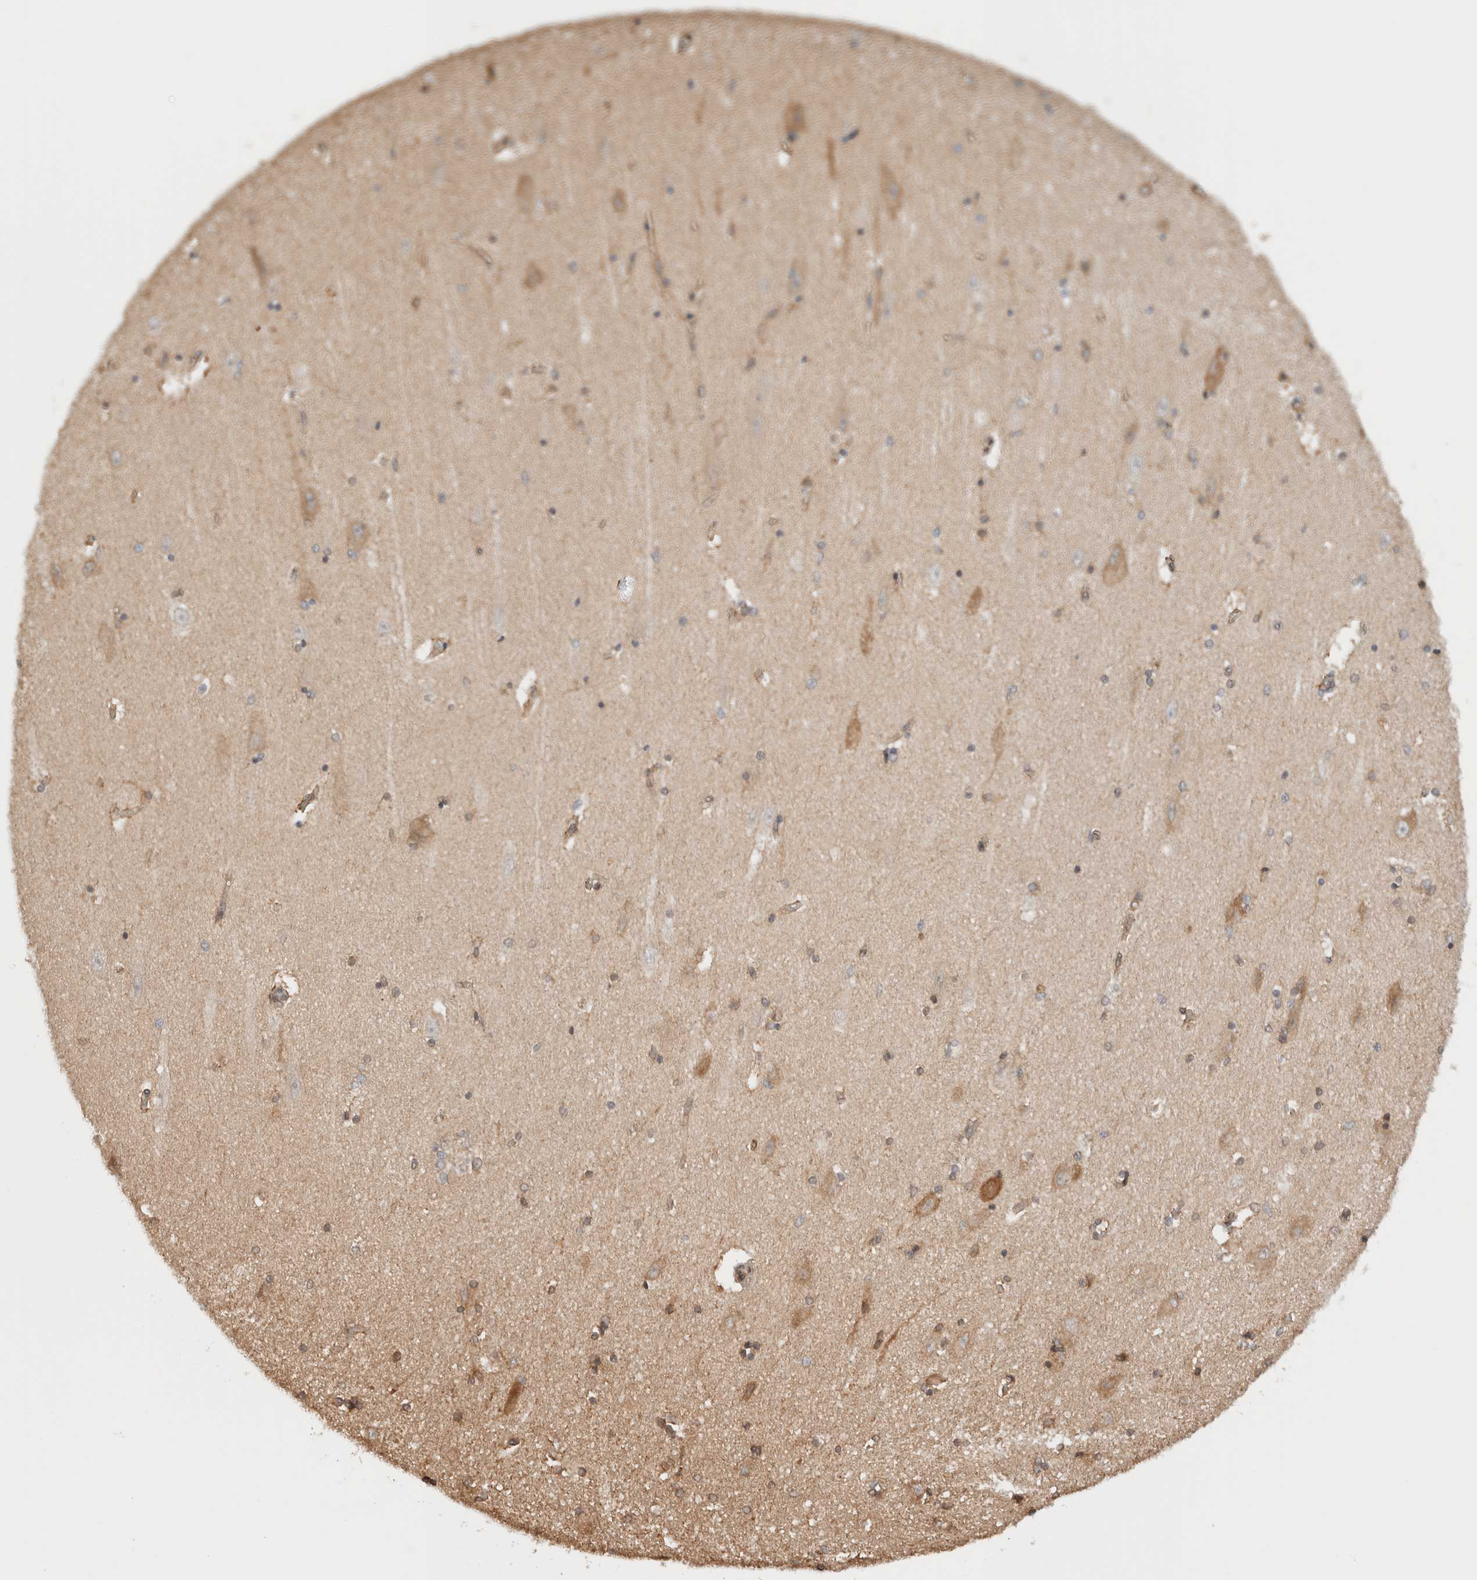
{"staining": {"intensity": "moderate", "quantity": "<25%", "location": "cytoplasmic/membranous"}, "tissue": "hippocampus", "cell_type": "Glial cells", "image_type": "normal", "snomed": [{"axis": "morphology", "description": "Normal tissue, NOS"}, {"axis": "topography", "description": "Hippocampus"}], "caption": "The histopathology image exhibits a brown stain indicating the presence of a protein in the cytoplasmic/membranous of glial cells in hippocampus.", "gene": "ARFGEF2", "patient": {"sex": "female", "age": 54}}